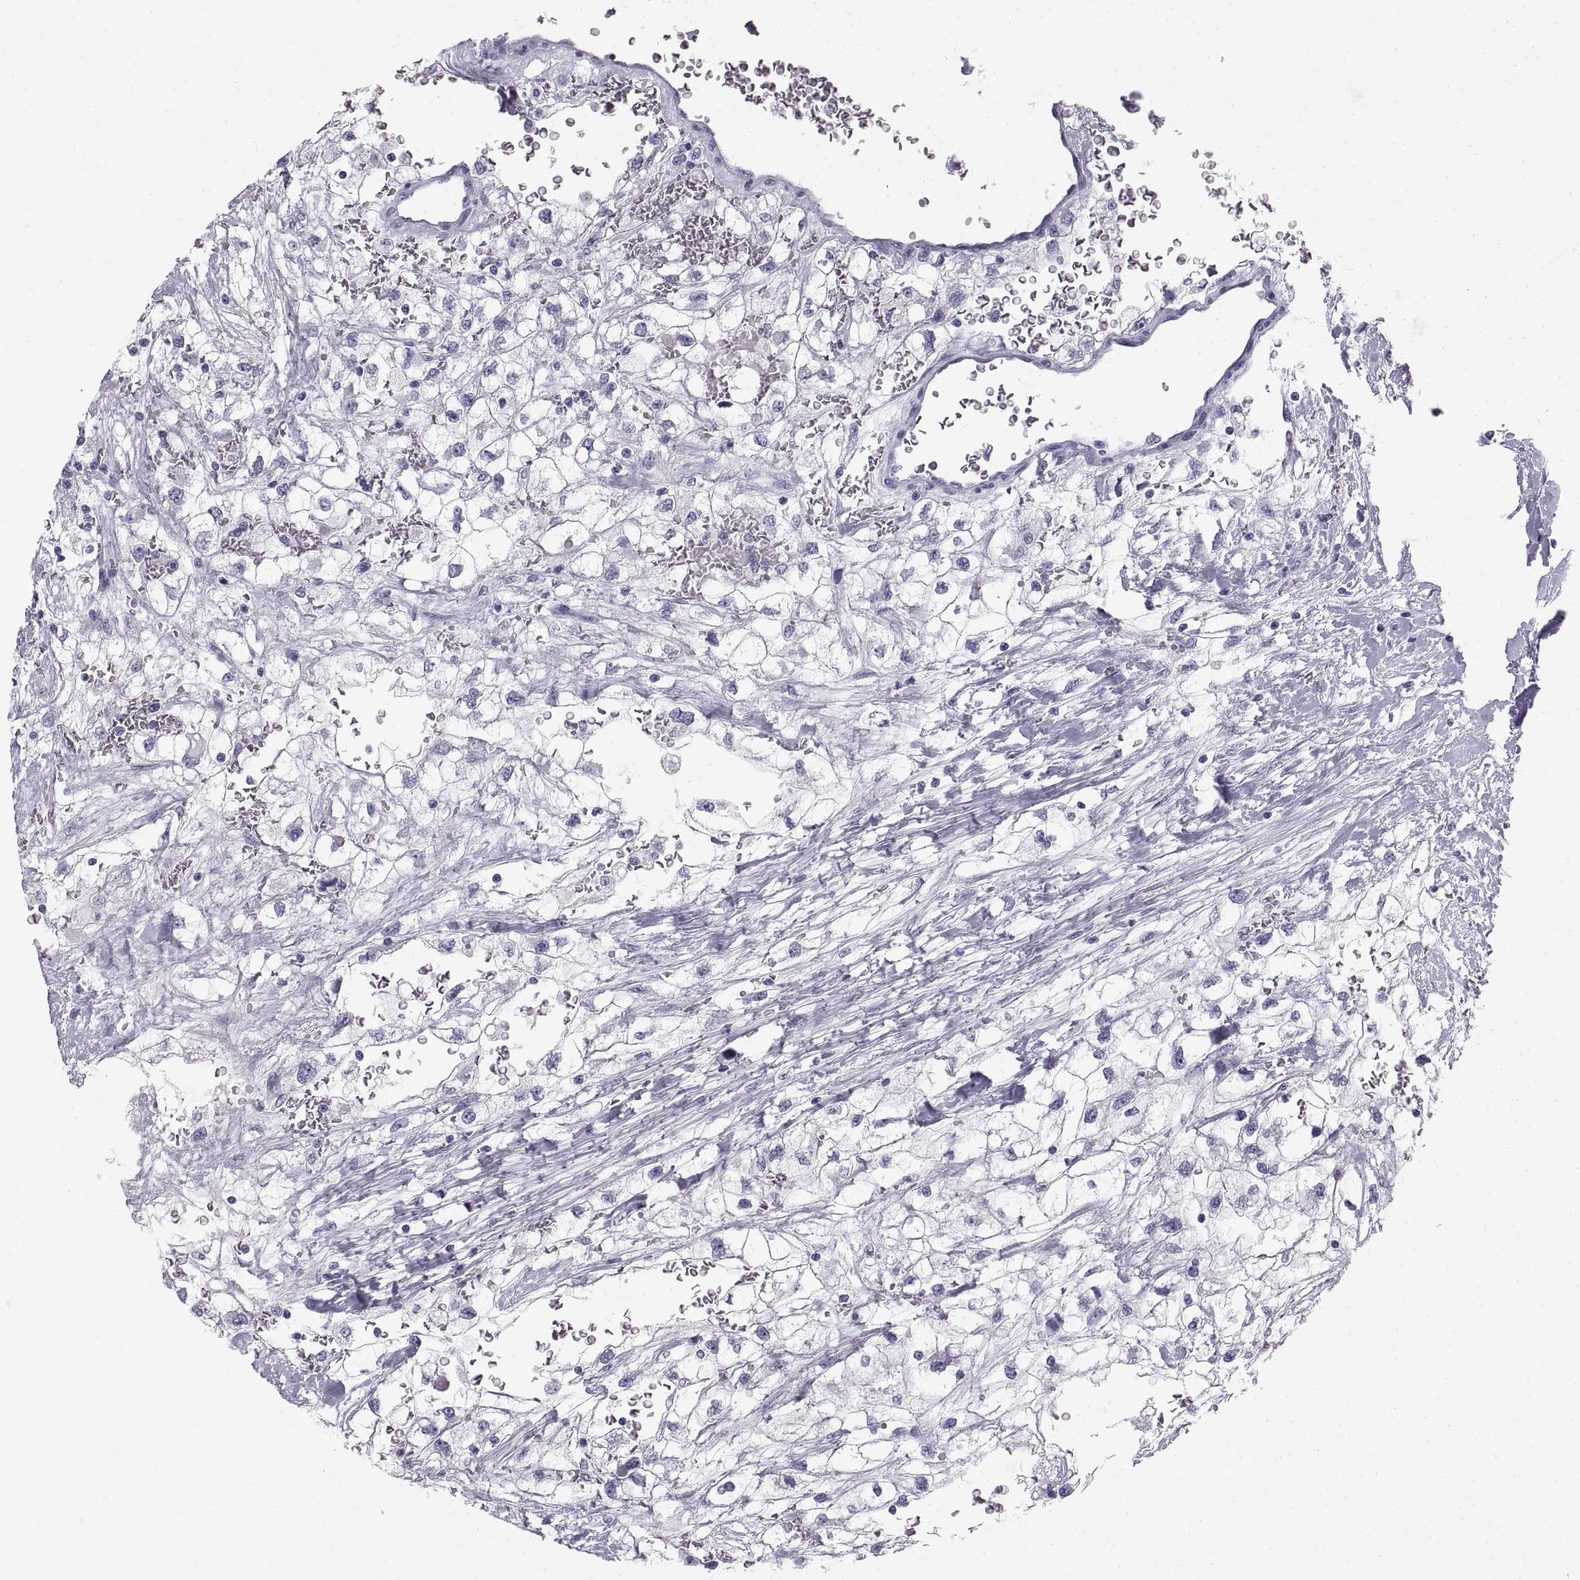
{"staining": {"intensity": "negative", "quantity": "none", "location": "none"}, "tissue": "renal cancer", "cell_type": "Tumor cells", "image_type": "cancer", "snomed": [{"axis": "morphology", "description": "Adenocarcinoma, NOS"}, {"axis": "topography", "description": "Kidney"}], "caption": "Immunohistochemistry image of neoplastic tissue: human renal adenocarcinoma stained with DAB displays no significant protein expression in tumor cells.", "gene": "SLC22A6", "patient": {"sex": "male", "age": 59}}